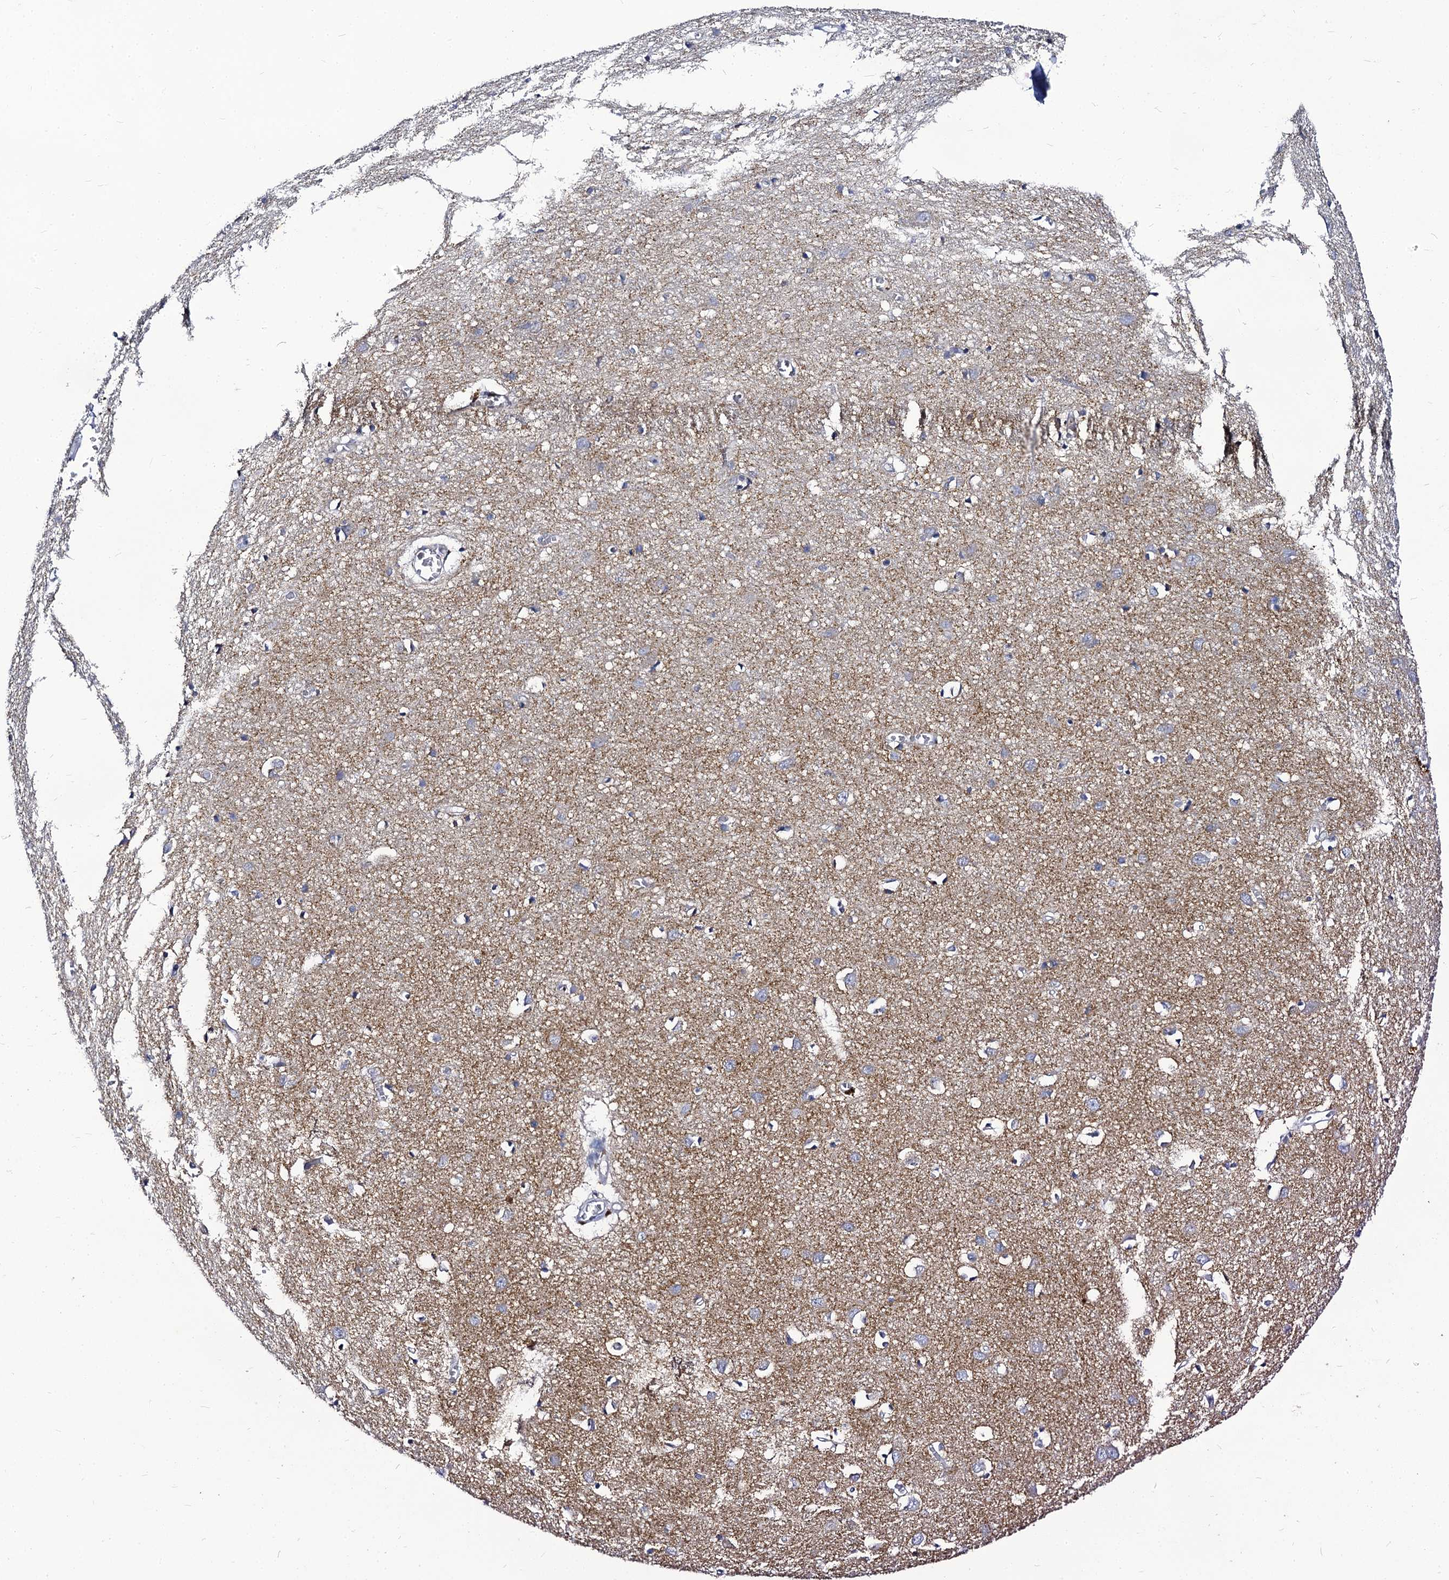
{"staining": {"intensity": "negative", "quantity": "none", "location": "none"}, "tissue": "cerebral cortex", "cell_type": "Endothelial cells", "image_type": "normal", "snomed": [{"axis": "morphology", "description": "Normal tissue, NOS"}, {"axis": "topography", "description": "Cerebral cortex"}], "caption": "A photomicrograph of cerebral cortex stained for a protein displays no brown staining in endothelial cells. Brightfield microscopy of immunohistochemistry stained with DAB (brown) and hematoxylin (blue), captured at high magnification.", "gene": "PANX2", "patient": {"sex": "female", "age": 64}}